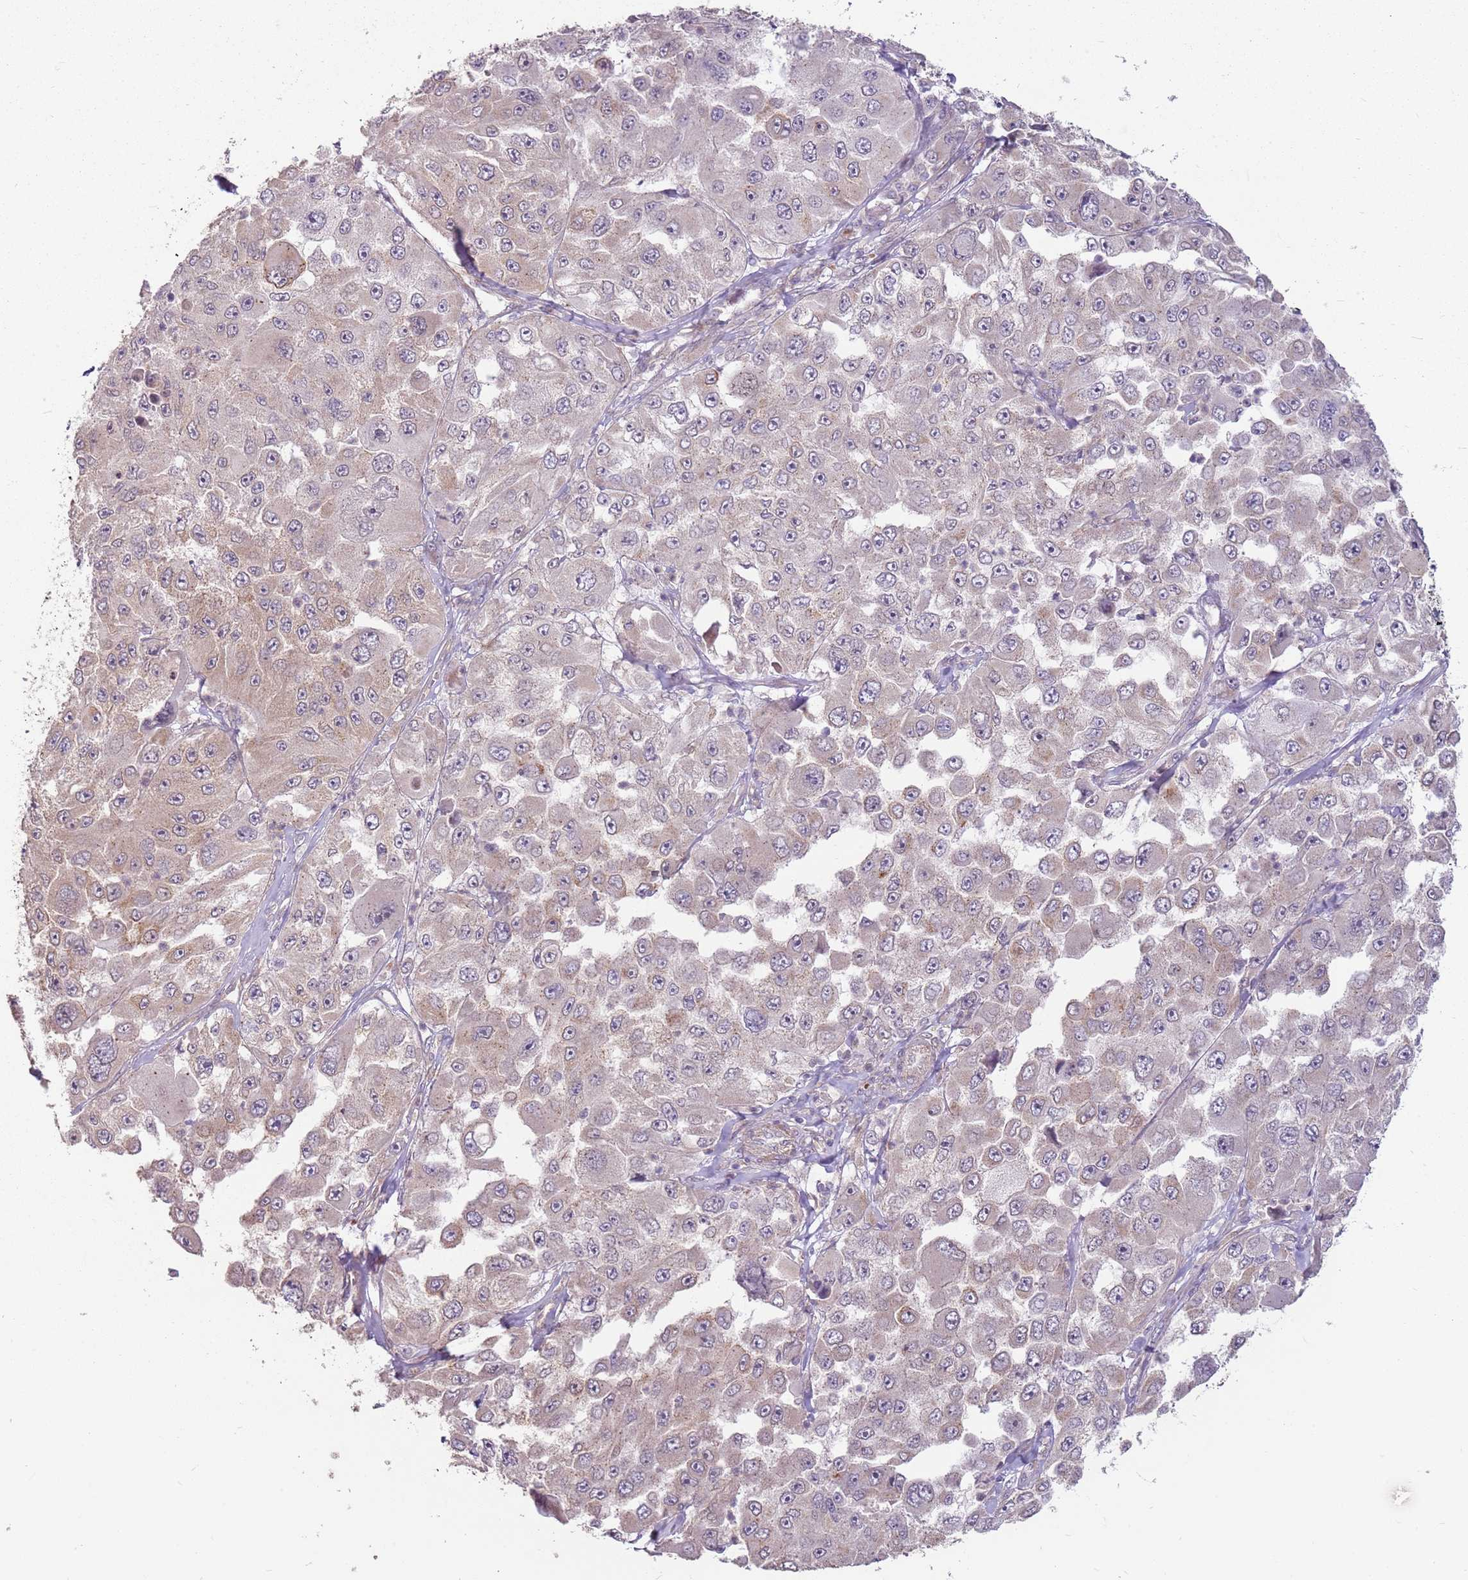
{"staining": {"intensity": "weak", "quantity": "25%-75%", "location": "cytoplasmic/membranous"}, "tissue": "melanoma", "cell_type": "Tumor cells", "image_type": "cancer", "snomed": [{"axis": "morphology", "description": "Malignant melanoma, Metastatic site"}, {"axis": "topography", "description": "Lymph node"}], "caption": "Immunohistochemical staining of malignant melanoma (metastatic site) shows weak cytoplasmic/membranous protein expression in approximately 25%-75% of tumor cells.", "gene": "SPATA31D1", "patient": {"sex": "male", "age": 62}}